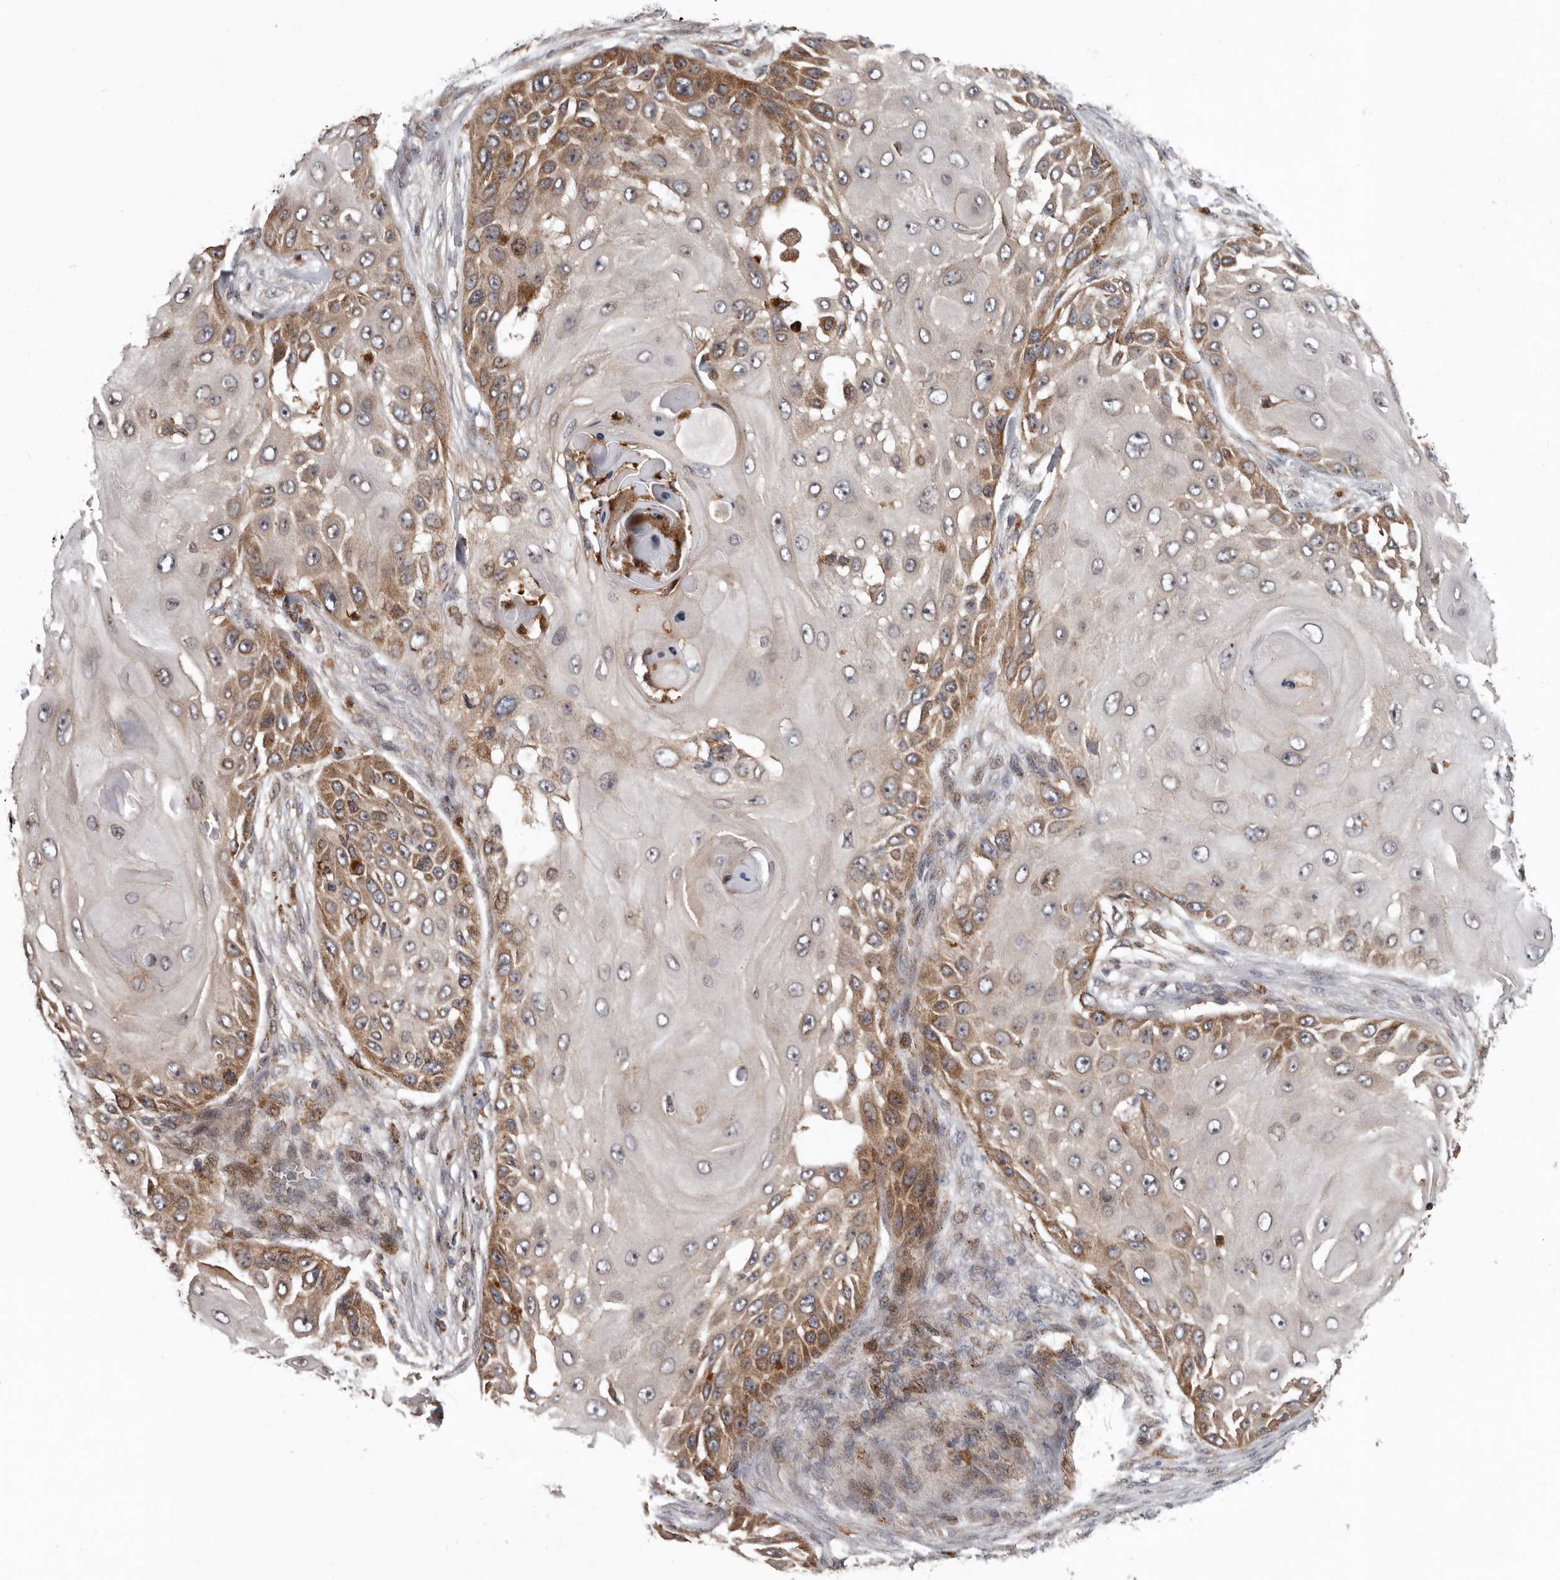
{"staining": {"intensity": "moderate", "quantity": ">75%", "location": "cytoplasmic/membranous"}, "tissue": "skin cancer", "cell_type": "Tumor cells", "image_type": "cancer", "snomed": [{"axis": "morphology", "description": "Squamous cell carcinoma, NOS"}, {"axis": "topography", "description": "Skin"}], "caption": "Immunohistochemical staining of human squamous cell carcinoma (skin) demonstrates moderate cytoplasmic/membranous protein positivity in about >75% of tumor cells.", "gene": "FGFR4", "patient": {"sex": "female", "age": 44}}